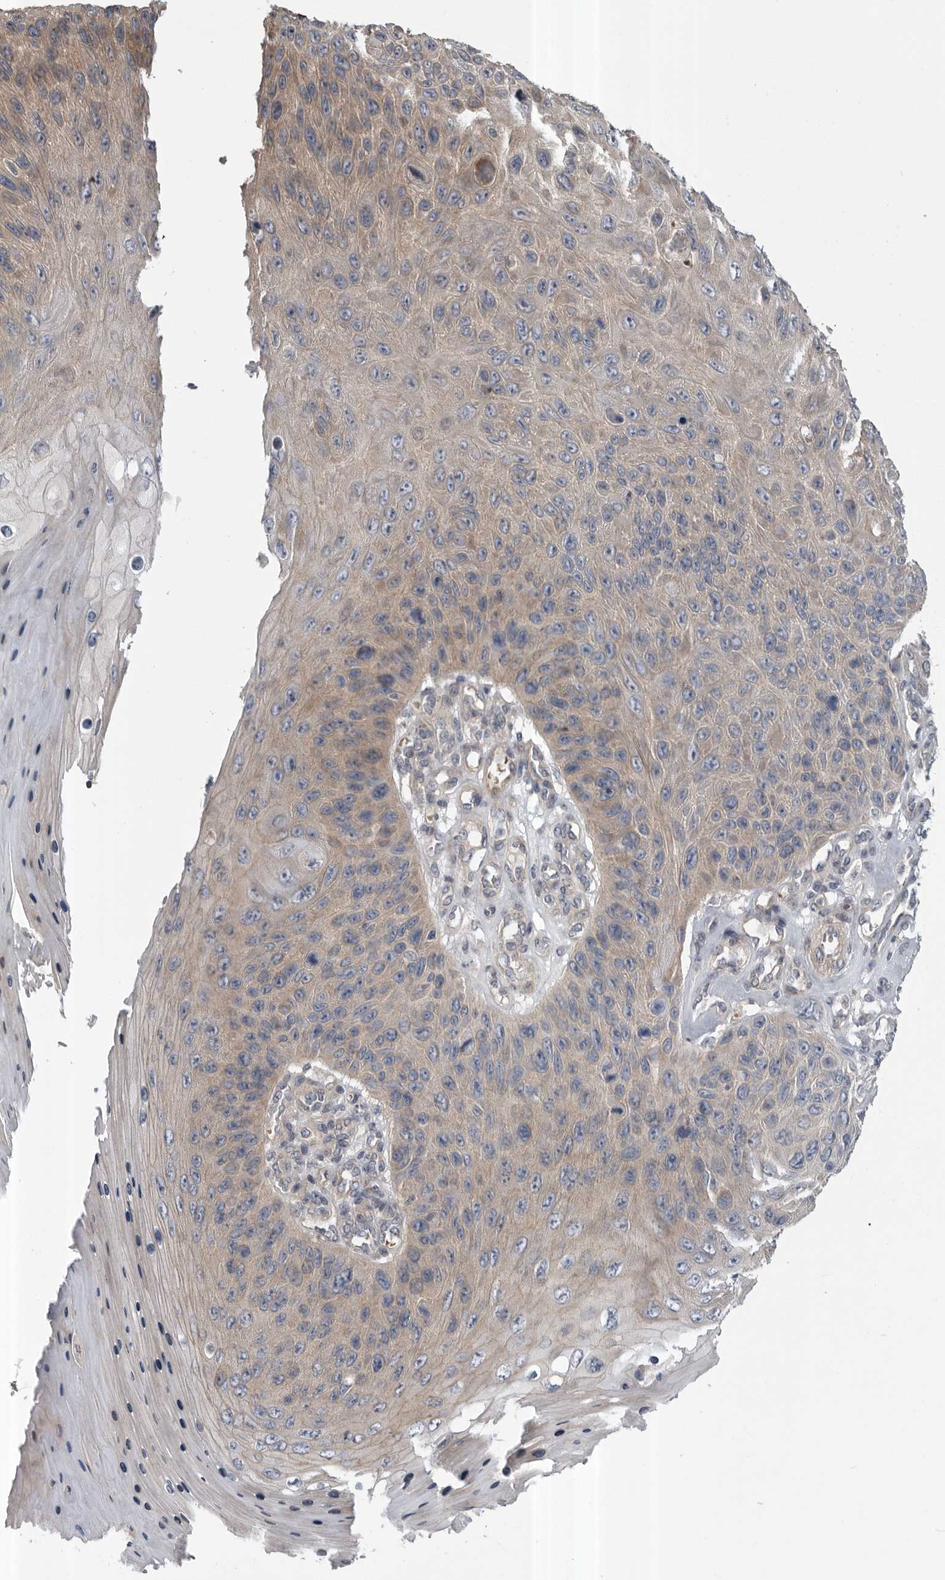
{"staining": {"intensity": "weak", "quantity": ">75%", "location": "cytoplasmic/membranous"}, "tissue": "skin cancer", "cell_type": "Tumor cells", "image_type": "cancer", "snomed": [{"axis": "morphology", "description": "Squamous cell carcinoma, NOS"}, {"axis": "topography", "description": "Skin"}], "caption": "Protein staining reveals weak cytoplasmic/membranous expression in about >75% of tumor cells in squamous cell carcinoma (skin).", "gene": "RAB3GAP2", "patient": {"sex": "female", "age": 88}}